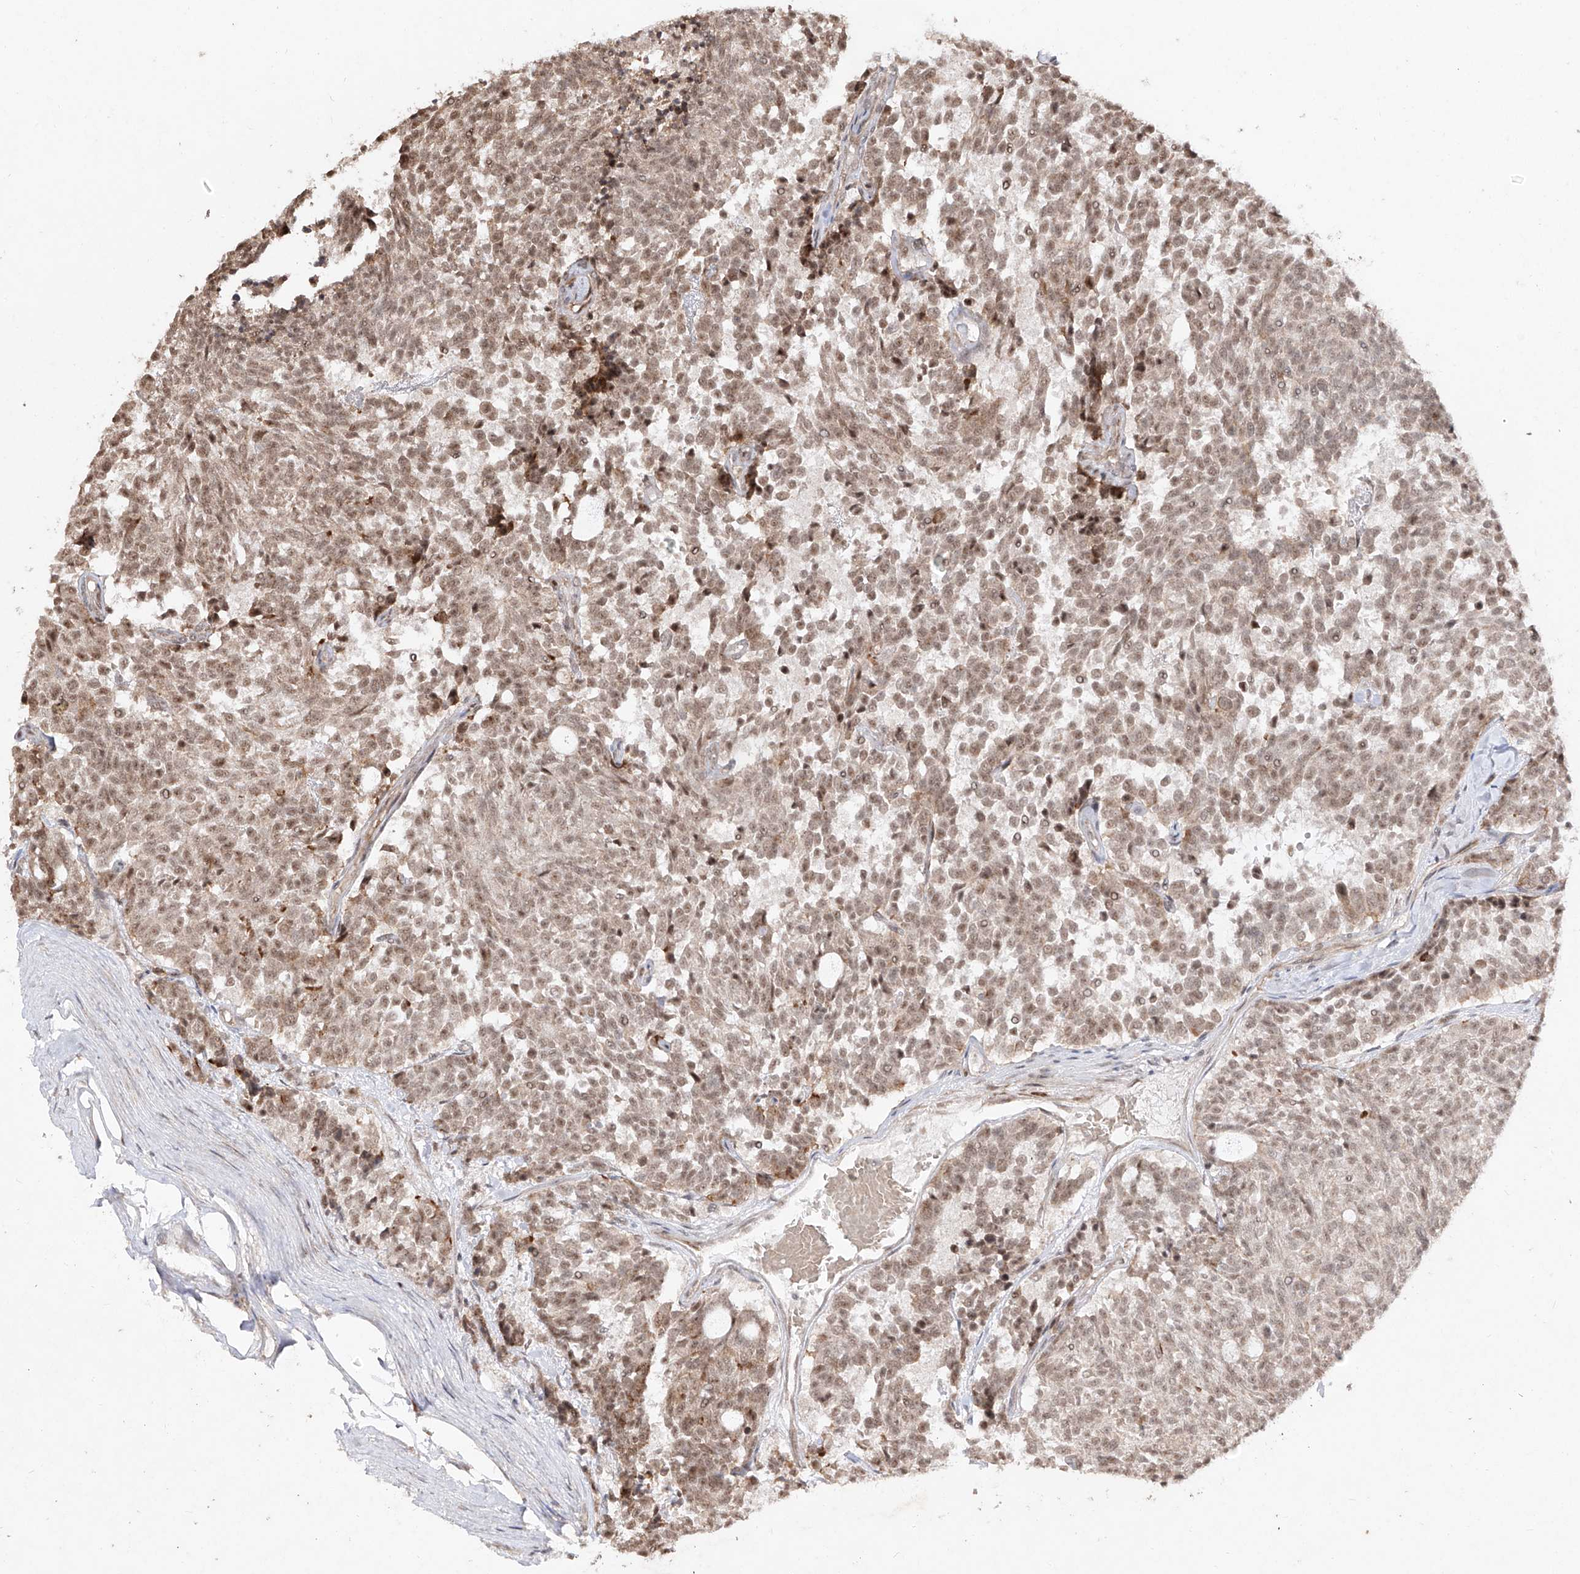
{"staining": {"intensity": "moderate", "quantity": ">75%", "location": "nuclear"}, "tissue": "carcinoid", "cell_type": "Tumor cells", "image_type": "cancer", "snomed": [{"axis": "morphology", "description": "Carcinoid, malignant, NOS"}, {"axis": "topography", "description": "Pancreas"}], "caption": "Immunohistochemical staining of human carcinoid shows medium levels of moderate nuclear protein staining in about >75% of tumor cells. Immunohistochemistry stains the protein of interest in brown and the nuclei are stained blue.", "gene": "SNRNP27", "patient": {"sex": "female", "age": 54}}